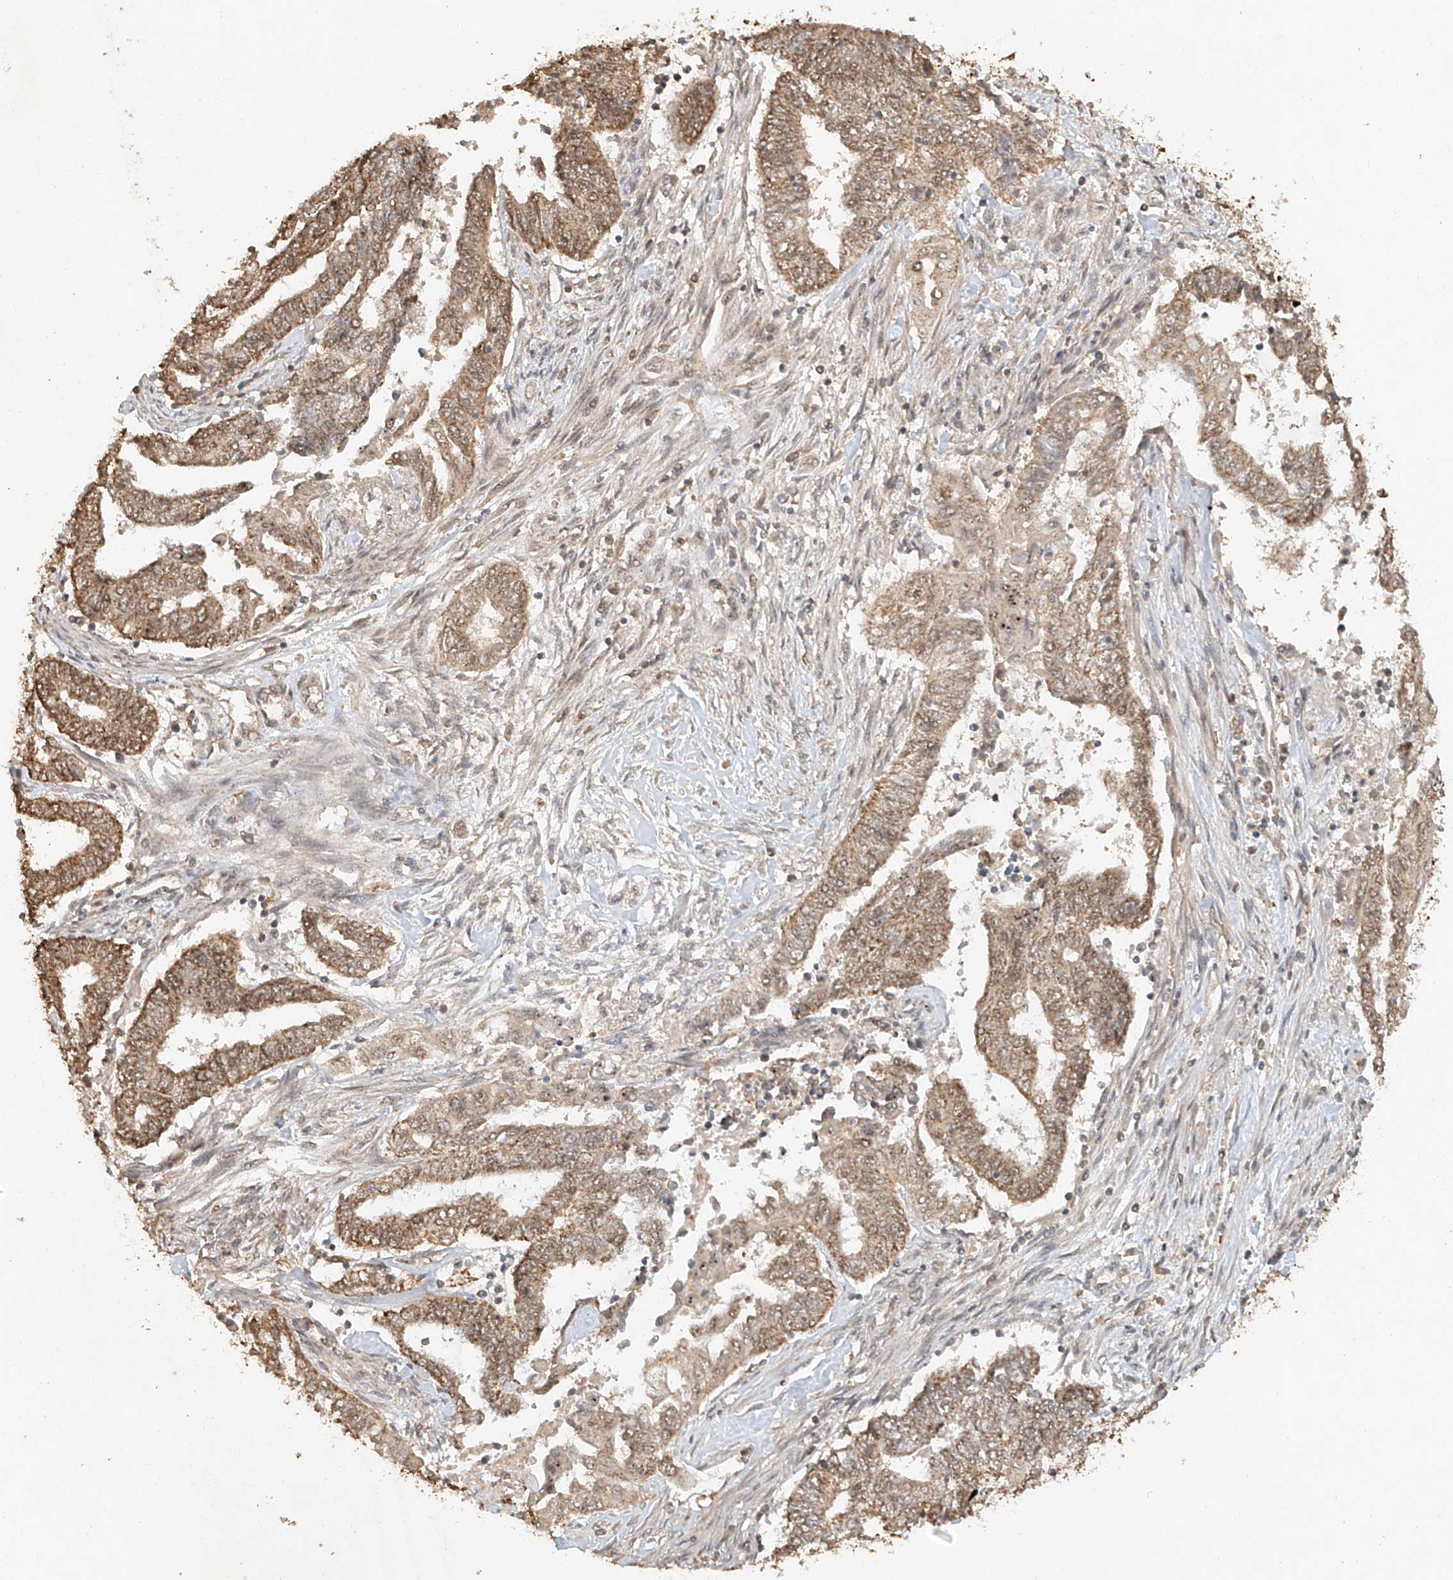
{"staining": {"intensity": "moderate", "quantity": ">75%", "location": "cytoplasmic/membranous"}, "tissue": "endometrial cancer", "cell_type": "Tumor cells", "image_type": "cancer", "snomed": [{"axis": "morphology", "description": "Adenocarcinoma, NOS"}, {"axis": "topography", "description": "Uterus"}, {"axis": "topography", "description": "Endometrium"}], "caption": "Immunohistochemistry (IHC) of endometrial adenocarcinoma displays medium levels of moderate cytoplasmic/membranous expression in about >75% of tumor cells.", "gene": "CXorf58", "patient": {"sex": "female", "age": 70}}